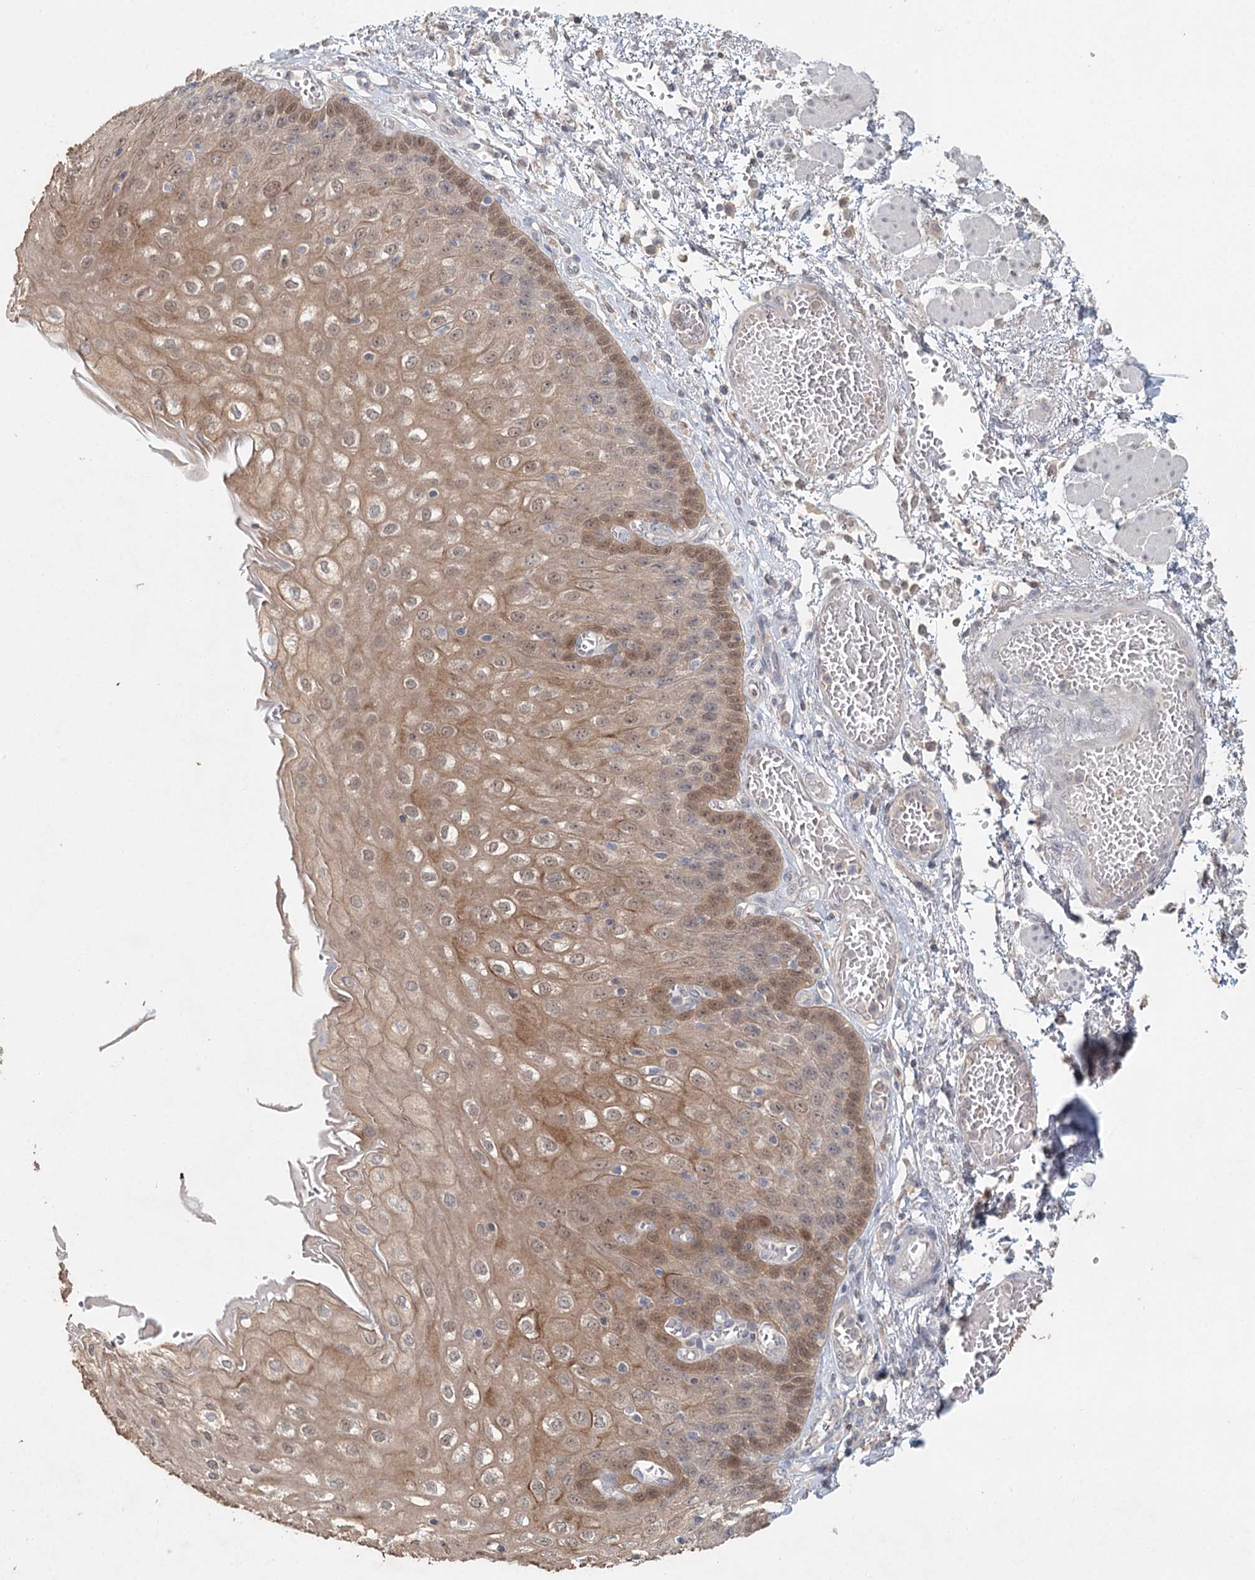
{"staining": {"intensity": "moderate", "quantity": ">75%", "location": "cytoplasmic/membranous,nuclear"}, "tissue": "esophagus", "cell_type": "Squamous epithelial cells", "image_type": "normal", "snomed": [{"axis": "morphology", "description": "Normal tissue, NOS"}, {"axis": "topography", "description": "Esophagus"}], "caption": "Protein staining of unremarkable esophagus exhibits moderate cytoplasmic/membranous,nuclear expression in about >75% of squamous epithelial cells.", "gene": "ADK", "patient": {"sex": "male", "age": 81}}